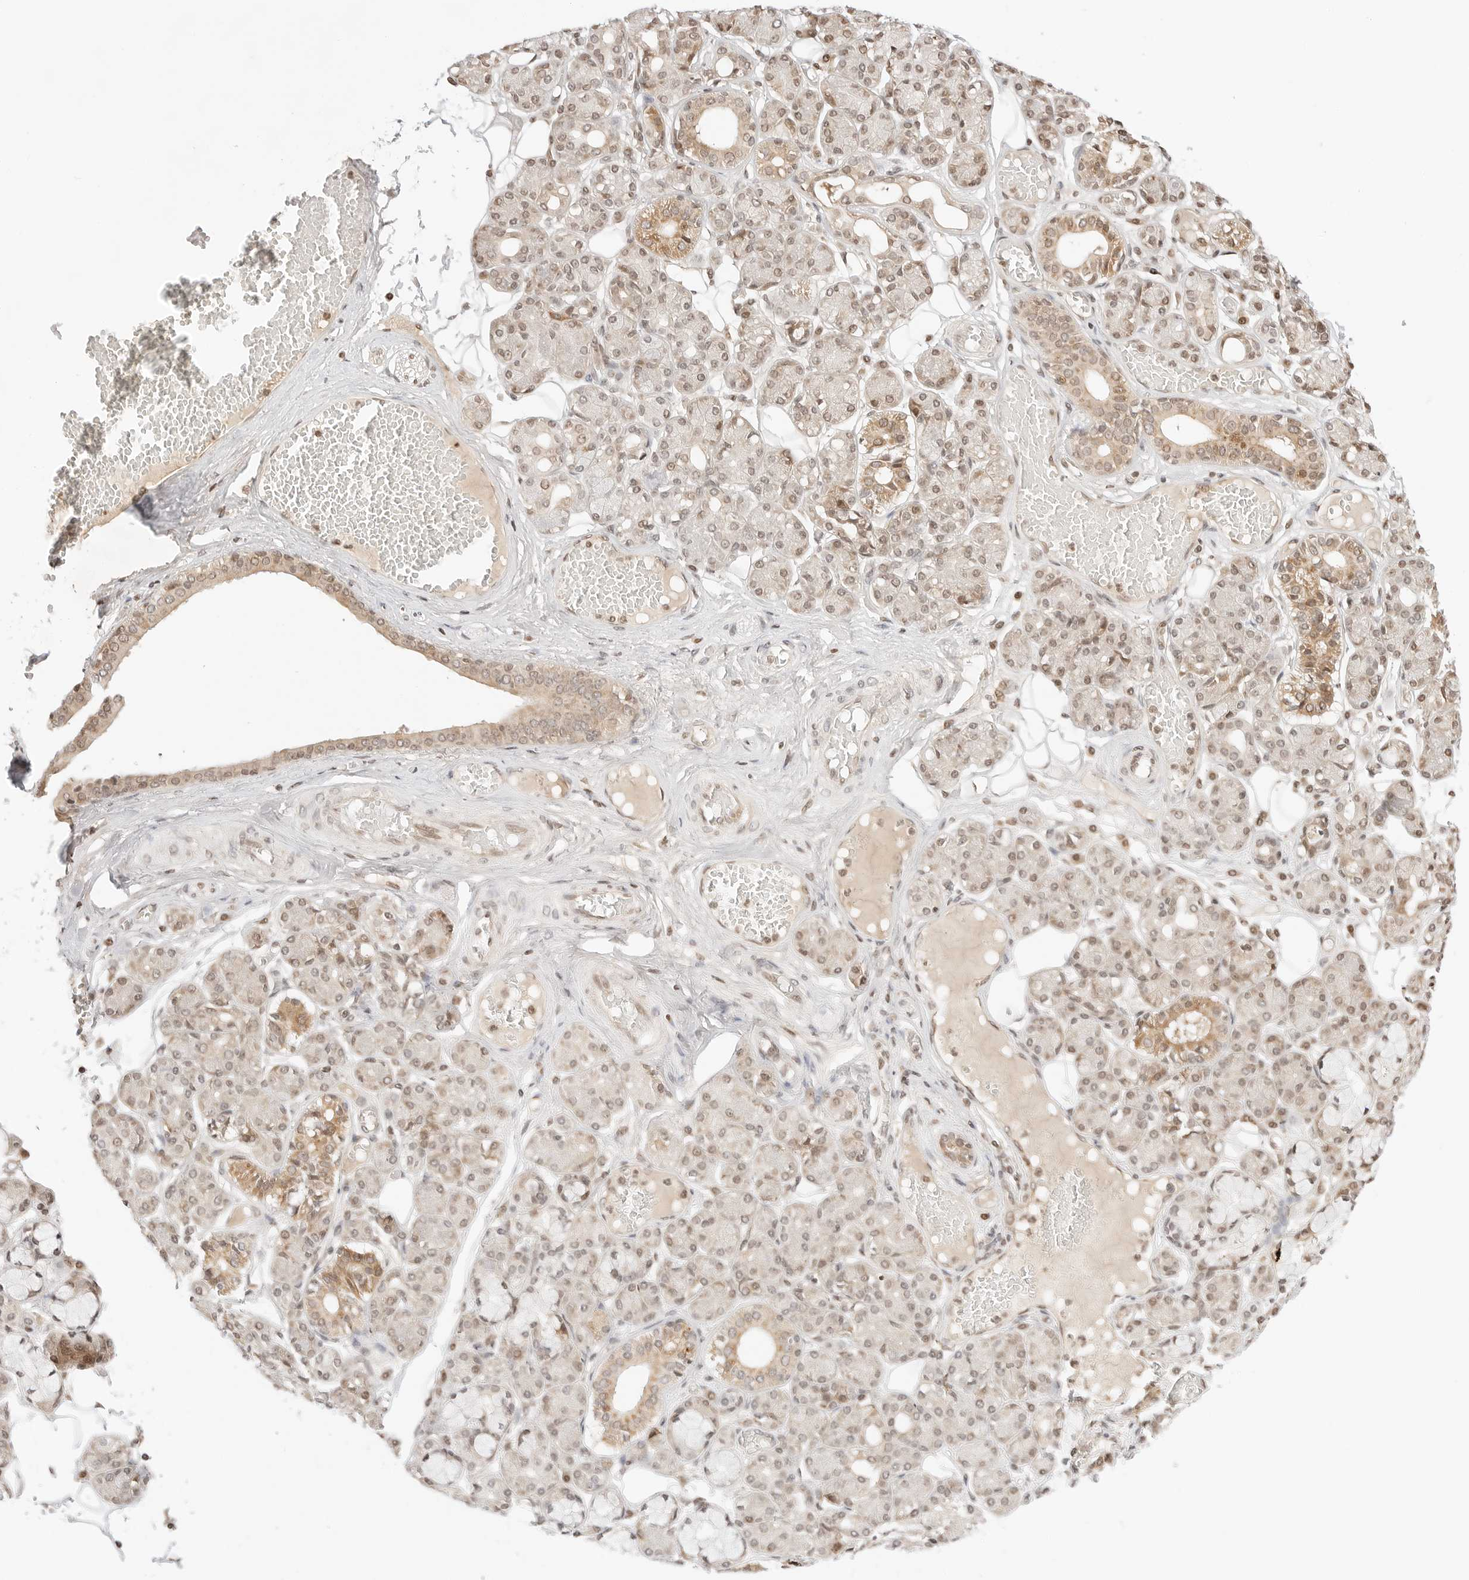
{"staining": {"intensity": "moderate", "quantity": "25%-75%", "location": "cytoplasmic/membranous,nuclear"}, "tissue": "salivary gland", "cell_type": "Glandular cells", "image_type": "normal", "snomed": [{"axis": "morphology", "description": "Normal tissue, NOS"}, {"axis": "topography", "description": "Salivary gland"}], "caption": "The immunohistochemical stain labels moderate cytoplasmic/membranous,nuclear staining in glandular cells of normal salivary gland. The protein of interest is stained brown, and the nuclei are stained in blue (DAB (3,3'-diaminobenzidine) IHC with brightfield microscopy, high magnification).", "gene": "RPS6KL1", "patient": {"sex": "male", "age": 63}}